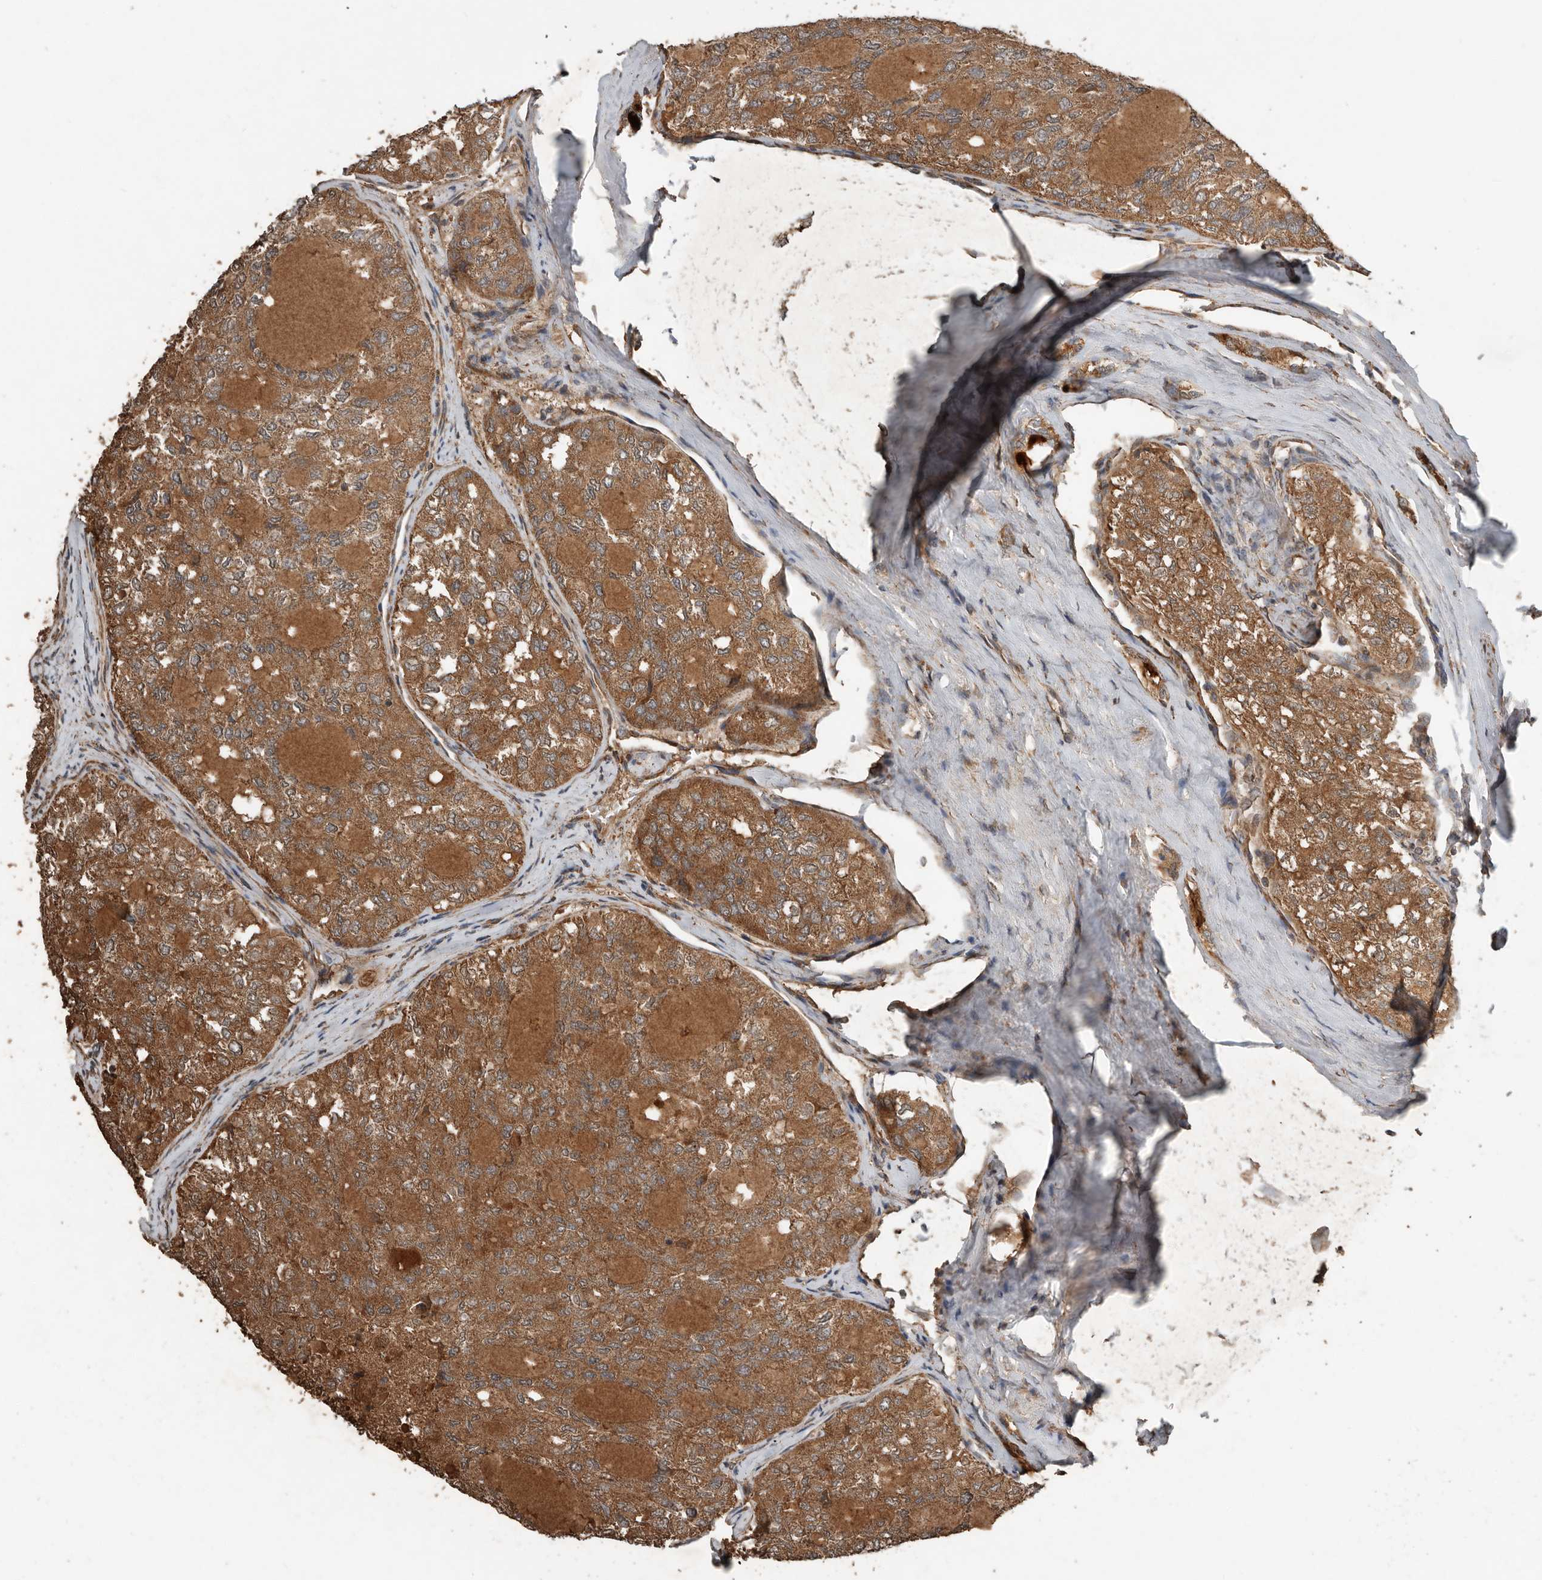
{"staining": {"intensity": "strong", "quantity": ">75%", "location": "cytoplasmic/membranous"}, "tissue": "thyroid cancer", "cell_type": "Tumor cells", "image_type": "cancer", "snomed": [{"axis": "morphology", "description": "Follicular adenoma carcinoma, NOS"}, {"axis": "topography", "description": "Thyroid gland"}], "caption": "Thyroid cancer (follicular adenoma carcinoma) tissue reveals strong cytoplasmic/membranous positivity in about >75% of tumor cells", "gene": "RNF207", "patient": {"sex": "male", "age": 75}}